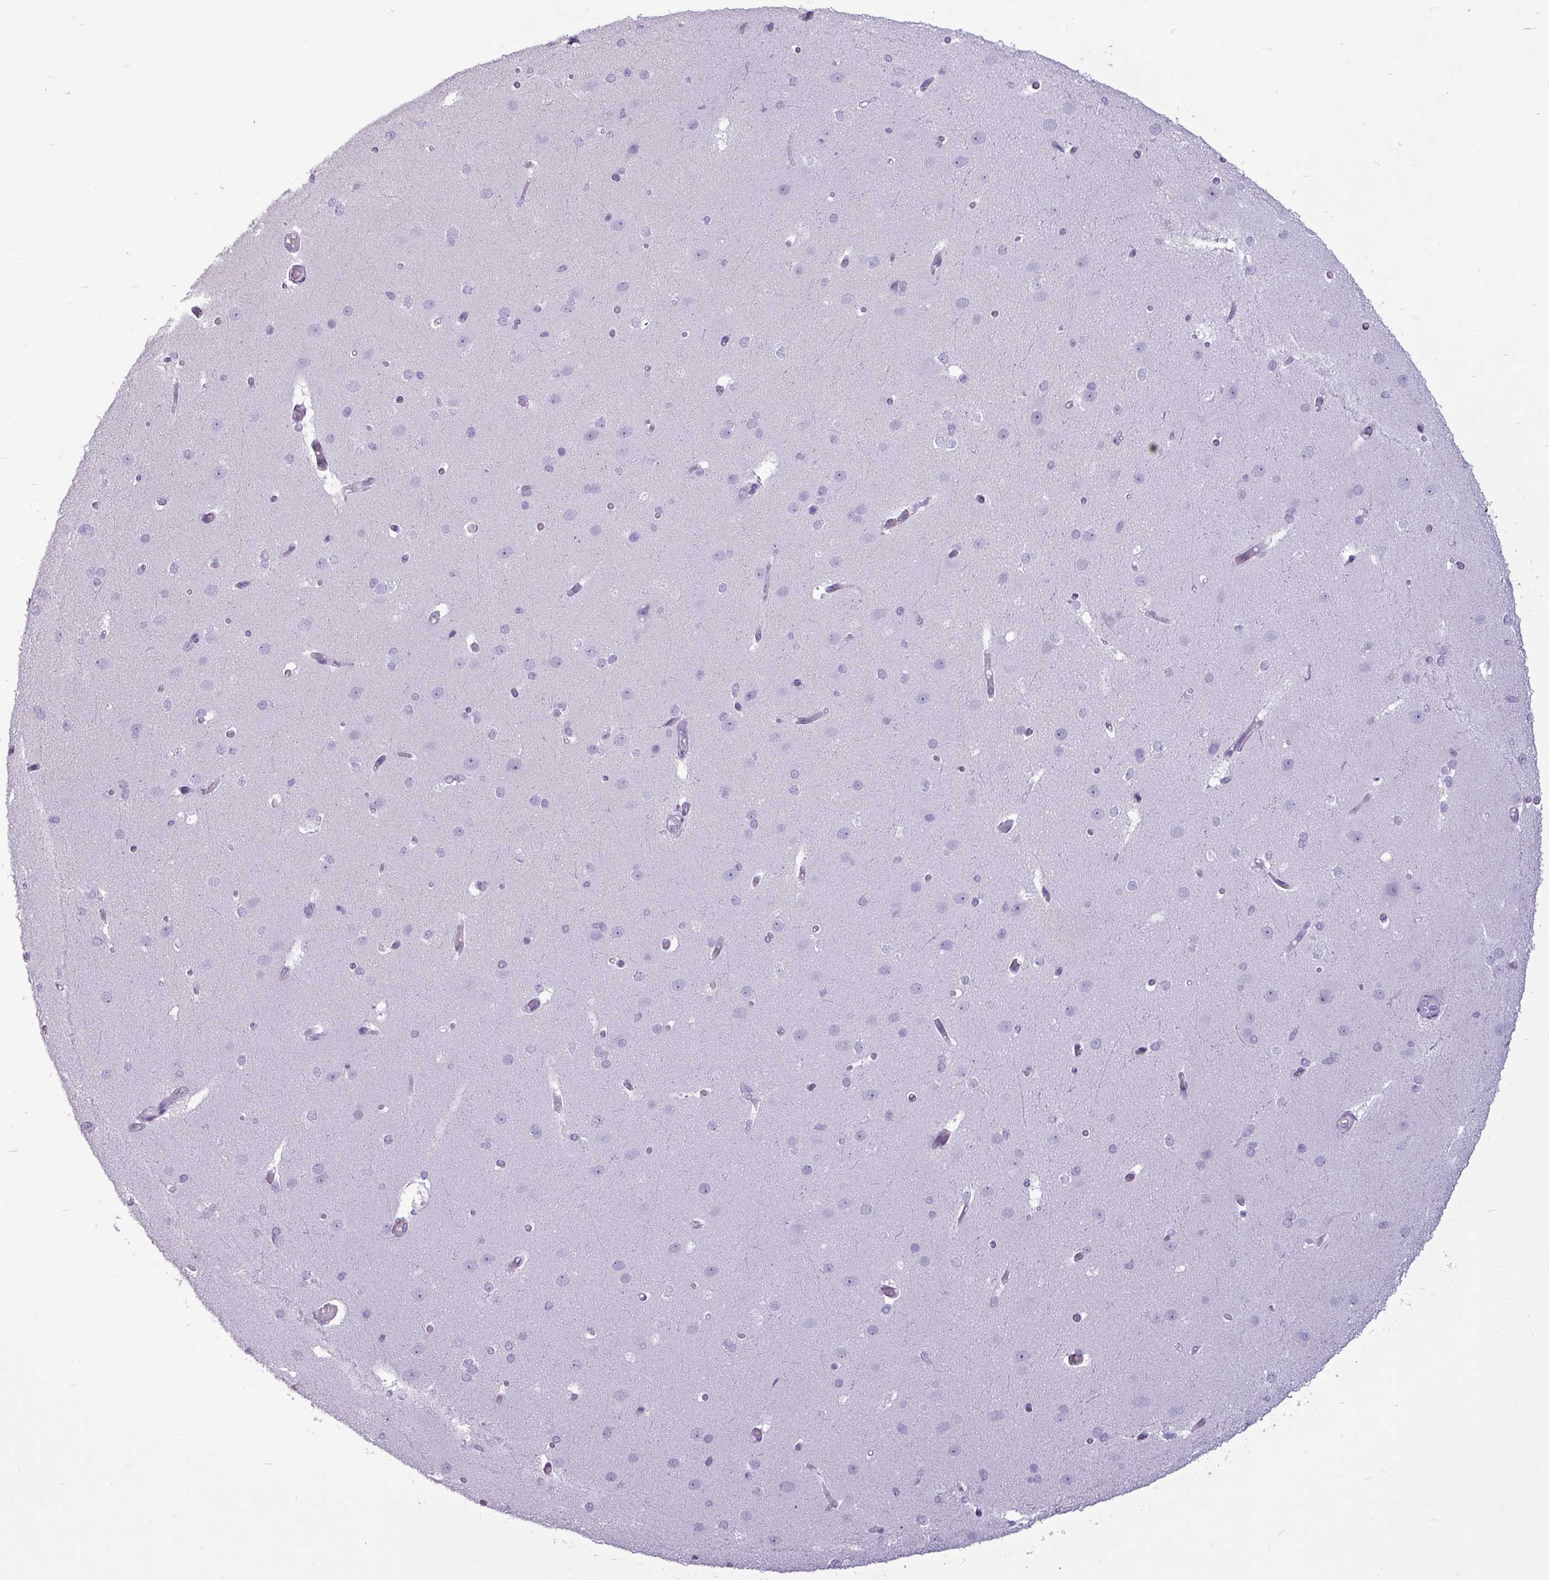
{"staining": {"intensity": "negative", "quantity": "none", "location": "none"}, "tissue": "cerebral cortex", "cell_type": "Endothelial cells", "image_type": "normal", "snomed": [{"axis": "morphology", "description": "Normal tissue, NOS"}, {"axis": "morphology", "description": "Inflammation, NOS"}, {"axis": "topography", "description": "Cerebral cortex"}], "caption": "Protein analysis of benign cerebral cortex exhibits no significant expression in endothelial cells.", "gene": "AMY2A", "patient": {"sex": "male", "age": 6}}